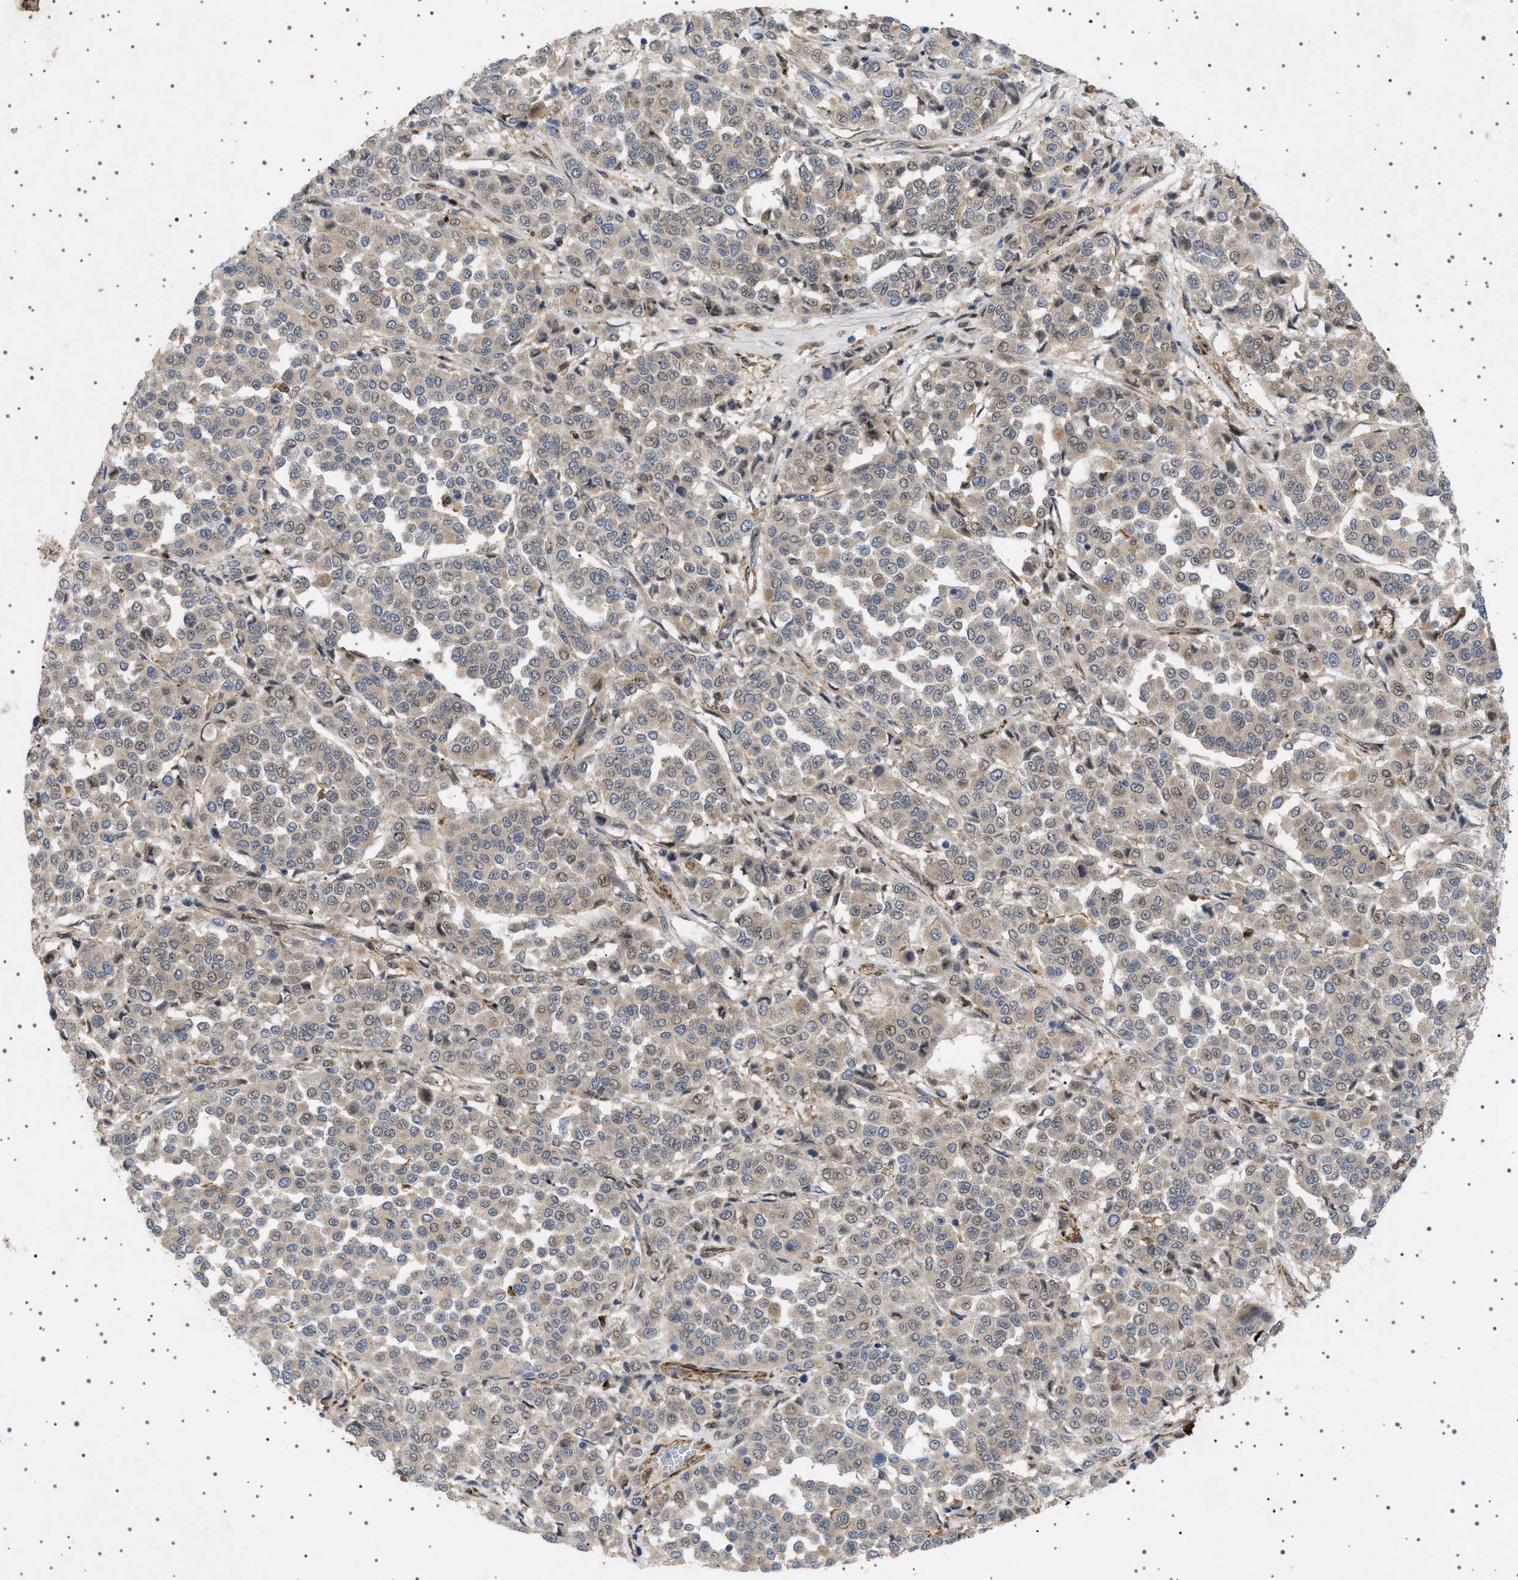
{"staining": {"intensity": "weak", "quantity": ">75%", "location": "cytoplasmic/membranous,nuclear"}, "tissue": "melanoma", "cell_type": "Tumor cells", "image_type": "cancer", "snomed": [{"axis": "morphology", "description": "Malignant melanoma, Metastatic site"}, {"axis": "topography", "description": "Pancreas"}], "caption": "Melanoma stained for a protein (brown) displays weak cytoplasmic/membranous and nuclear positive staining in approximately >75% of tumor cells.", "gene": "CCDC186", "patient": {"sex": "female", "age": 30}}